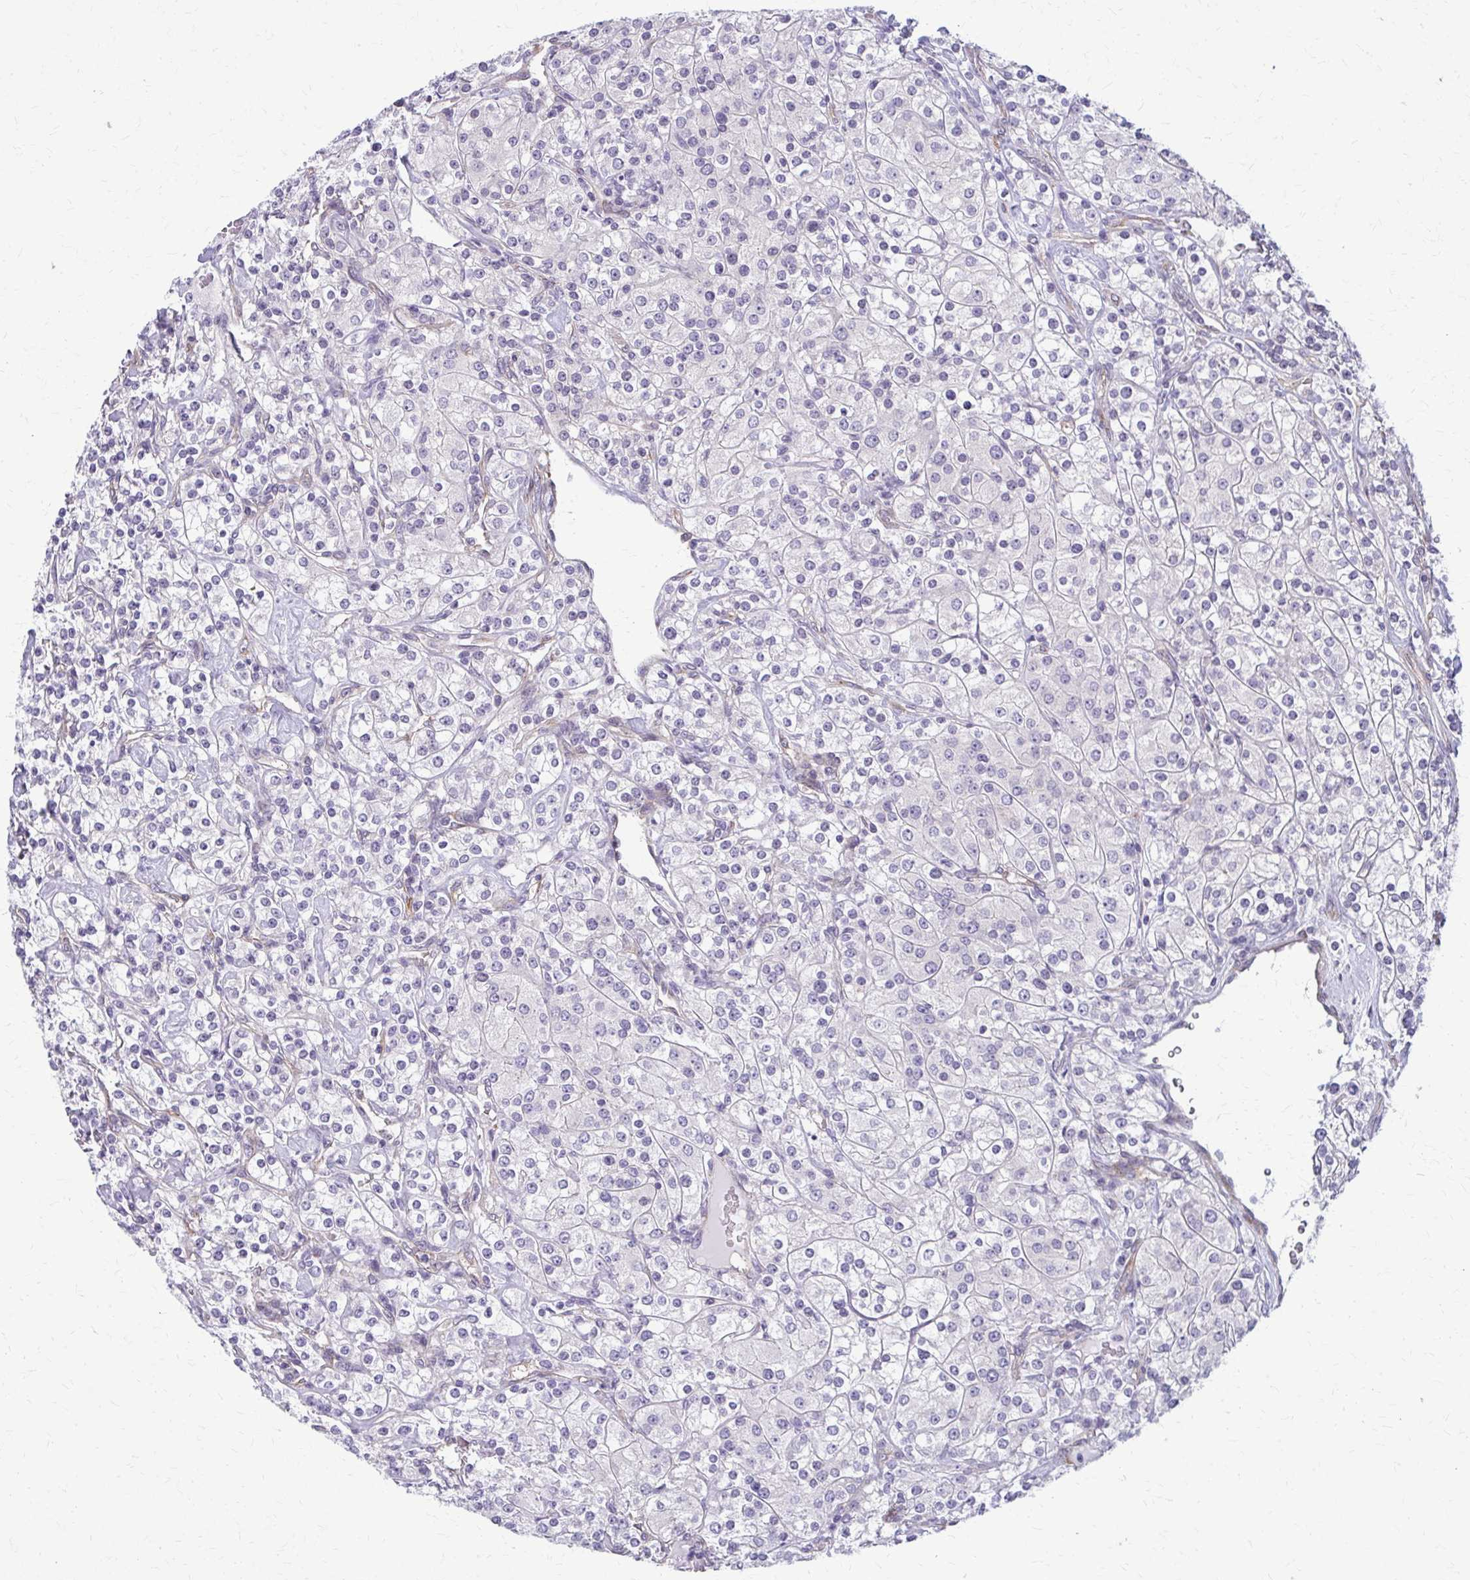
{"staining": {"intensity": "negative", "quantity": "none", "location": "none"}, "tissue": "renal cancer", "cell_type": "Tumor cells", "image_type": "cancer", "snomed": [{"axis": "morphology", "description": "Adenocarcinoma, NOS"}, {"axis": "topography", "description": "Kidney"}], "caption": "Immunohistochemistry (IHC) of renal cancer (adenocarcinoma) demonstrates no positivity in tumor cells. Nuclei are stained in blue.", "gene": "DEPP1", "patient": {"sex": "male", "age": 77}}